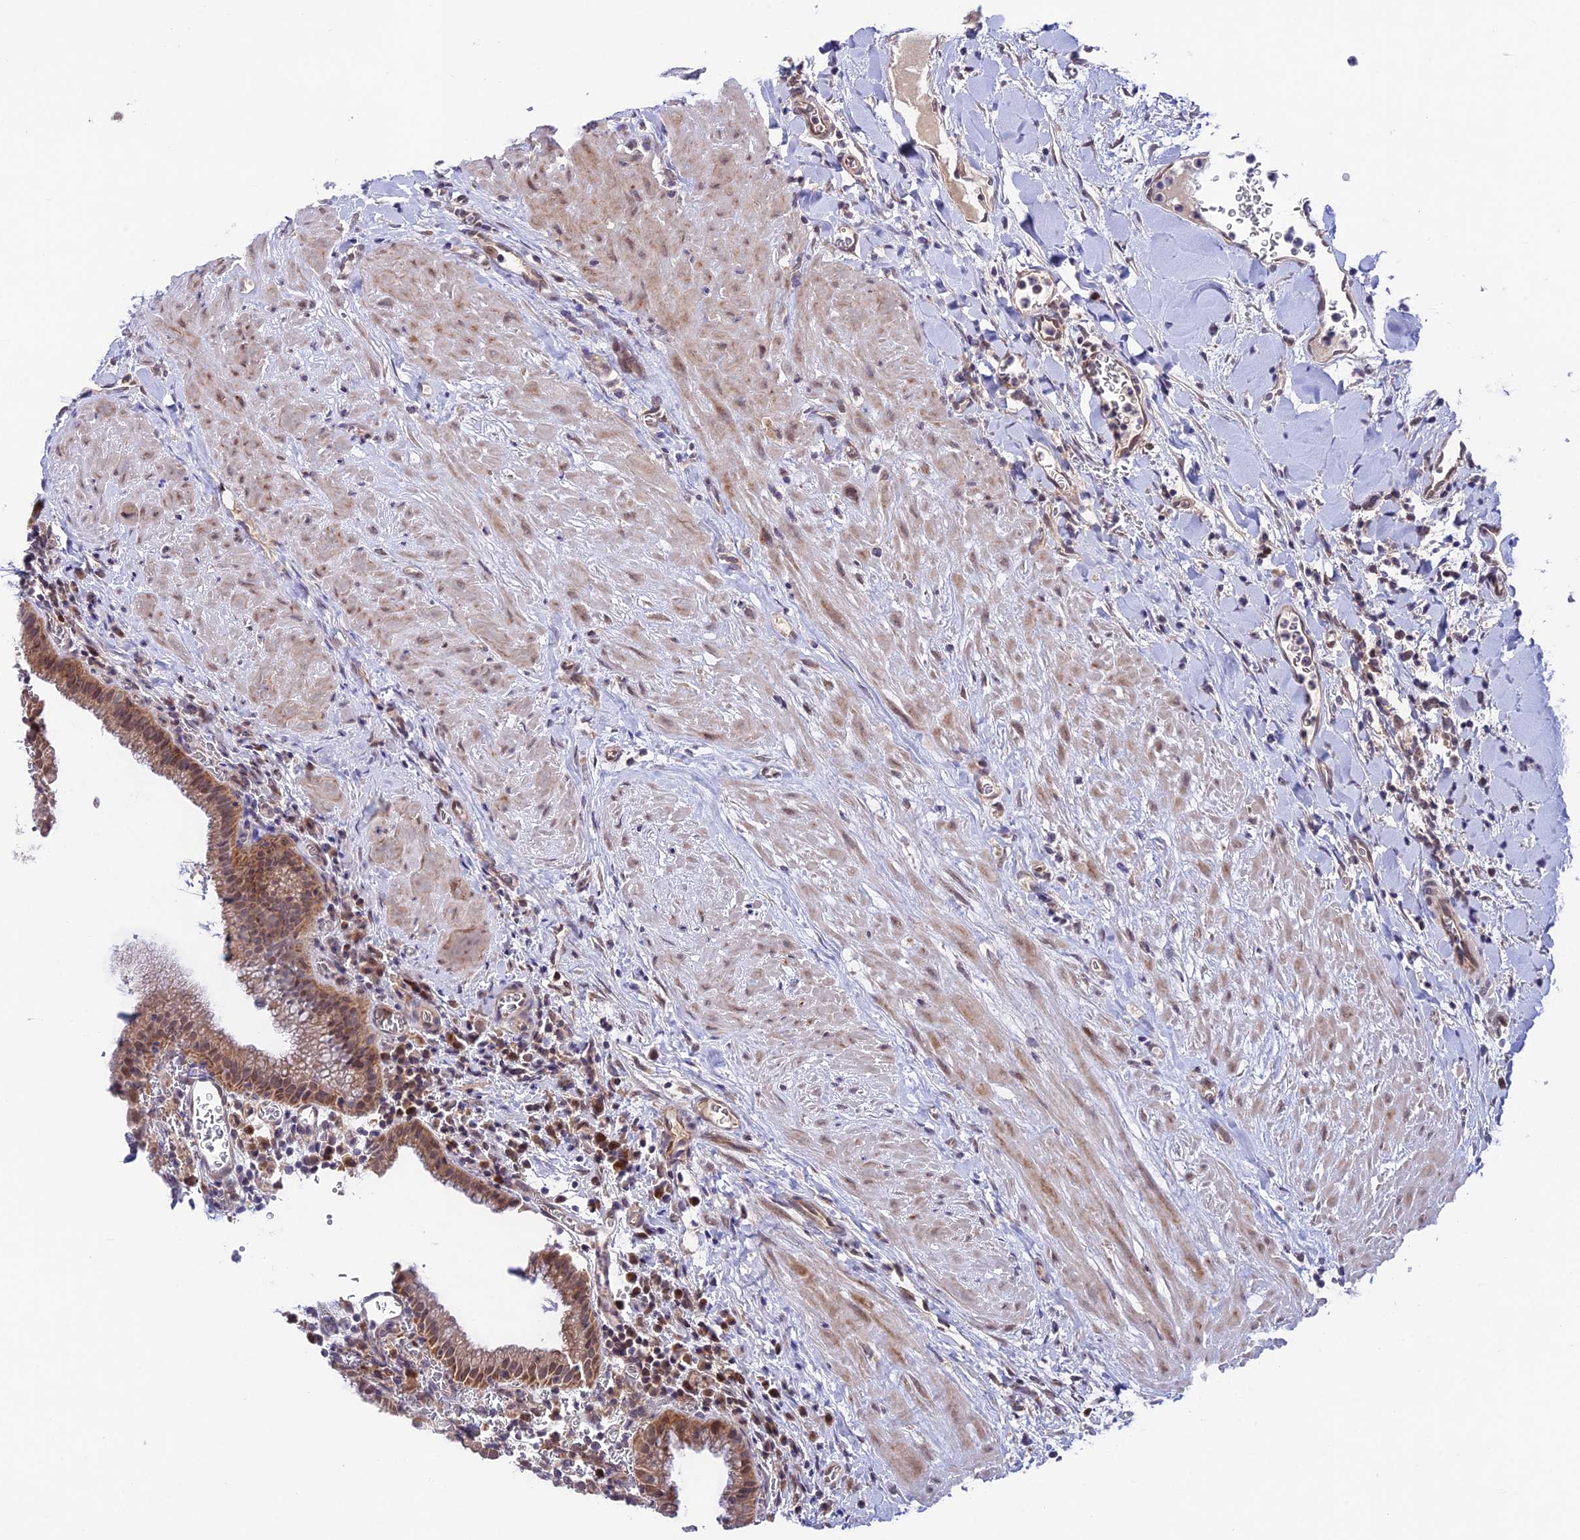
{"staining": {"intensity": "moderate", "quantity": ">75%", "location": "cytoplasmic/membranous"}, "tissue": "gallbladder", "cell_type": "Glandular cells", "image_type": "normal", "snomed": [{"axis": "morphology", "description": "Normal tissue, NOS"}, {"axis": "topography", "description": "Gallbladder"}], "caption": "Immunohistochemistry (DAB (3,3'-diaminobenzidine)) staining of benign human gallbladder demonstrates moderate cytoplasmic/membranous protein staining in approximately >75% of glandular cells.", "gene": "TRIM40", "patient": {"sex": "male", "age": 78}}